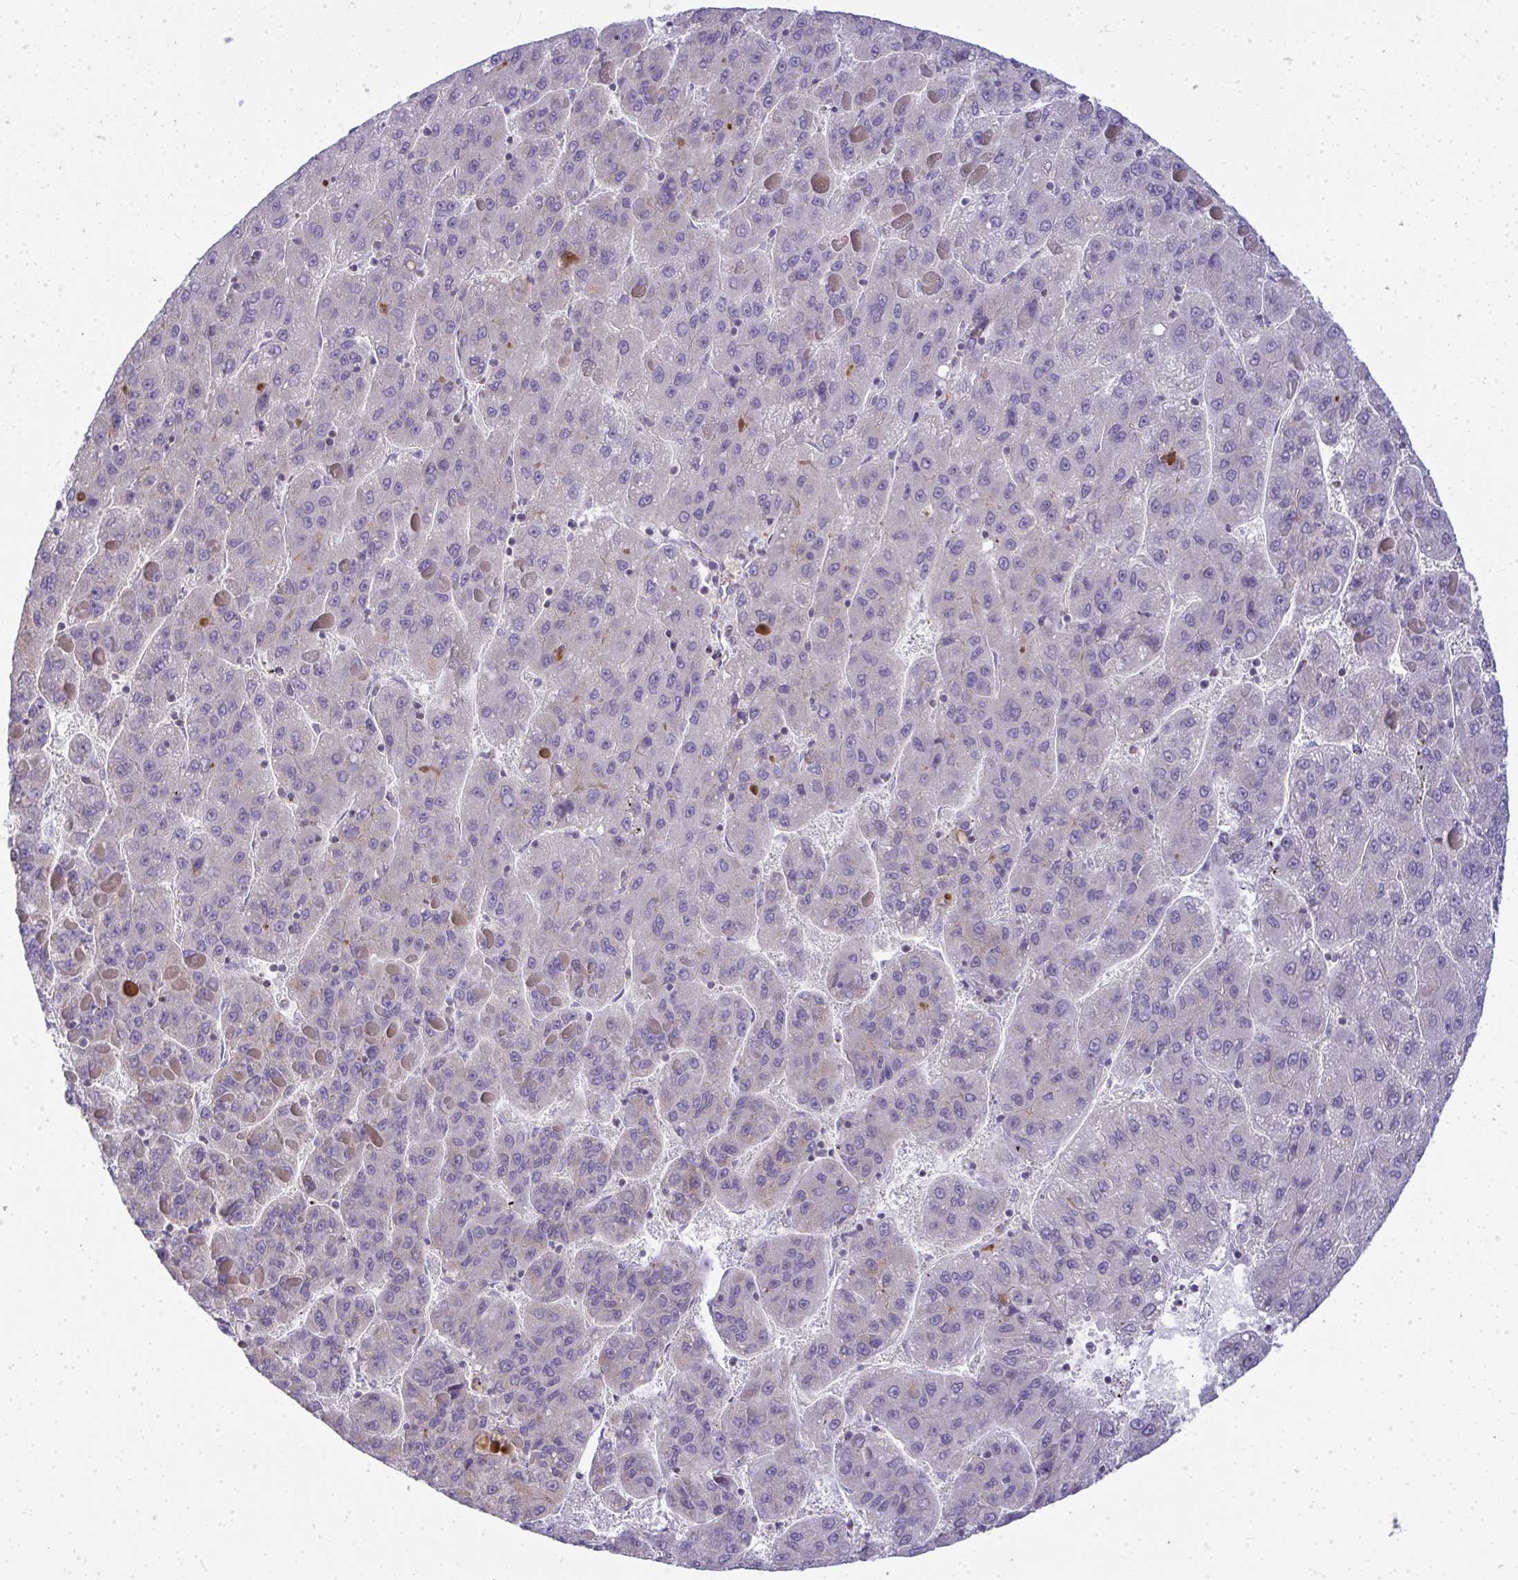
{"staining": {"intensity": "negative", "quantity": "none", "location": "none"}, "tissue": "liver cancer", "cell_type": "Tumor cells", "image_type": "cancer", "snomed": [{"axis": "morphology", "description": "Carcinoma, Hepatocellular, NOS"}, {"axis": "topography", "description": "Liver"}], "caption": "Liver hepatocellular carcinoma was stained to show a protein in brown. There is no significant expression in tumor cells.", "gene": "VPS4B", "patient": {"sex": "female", "age": 82}}